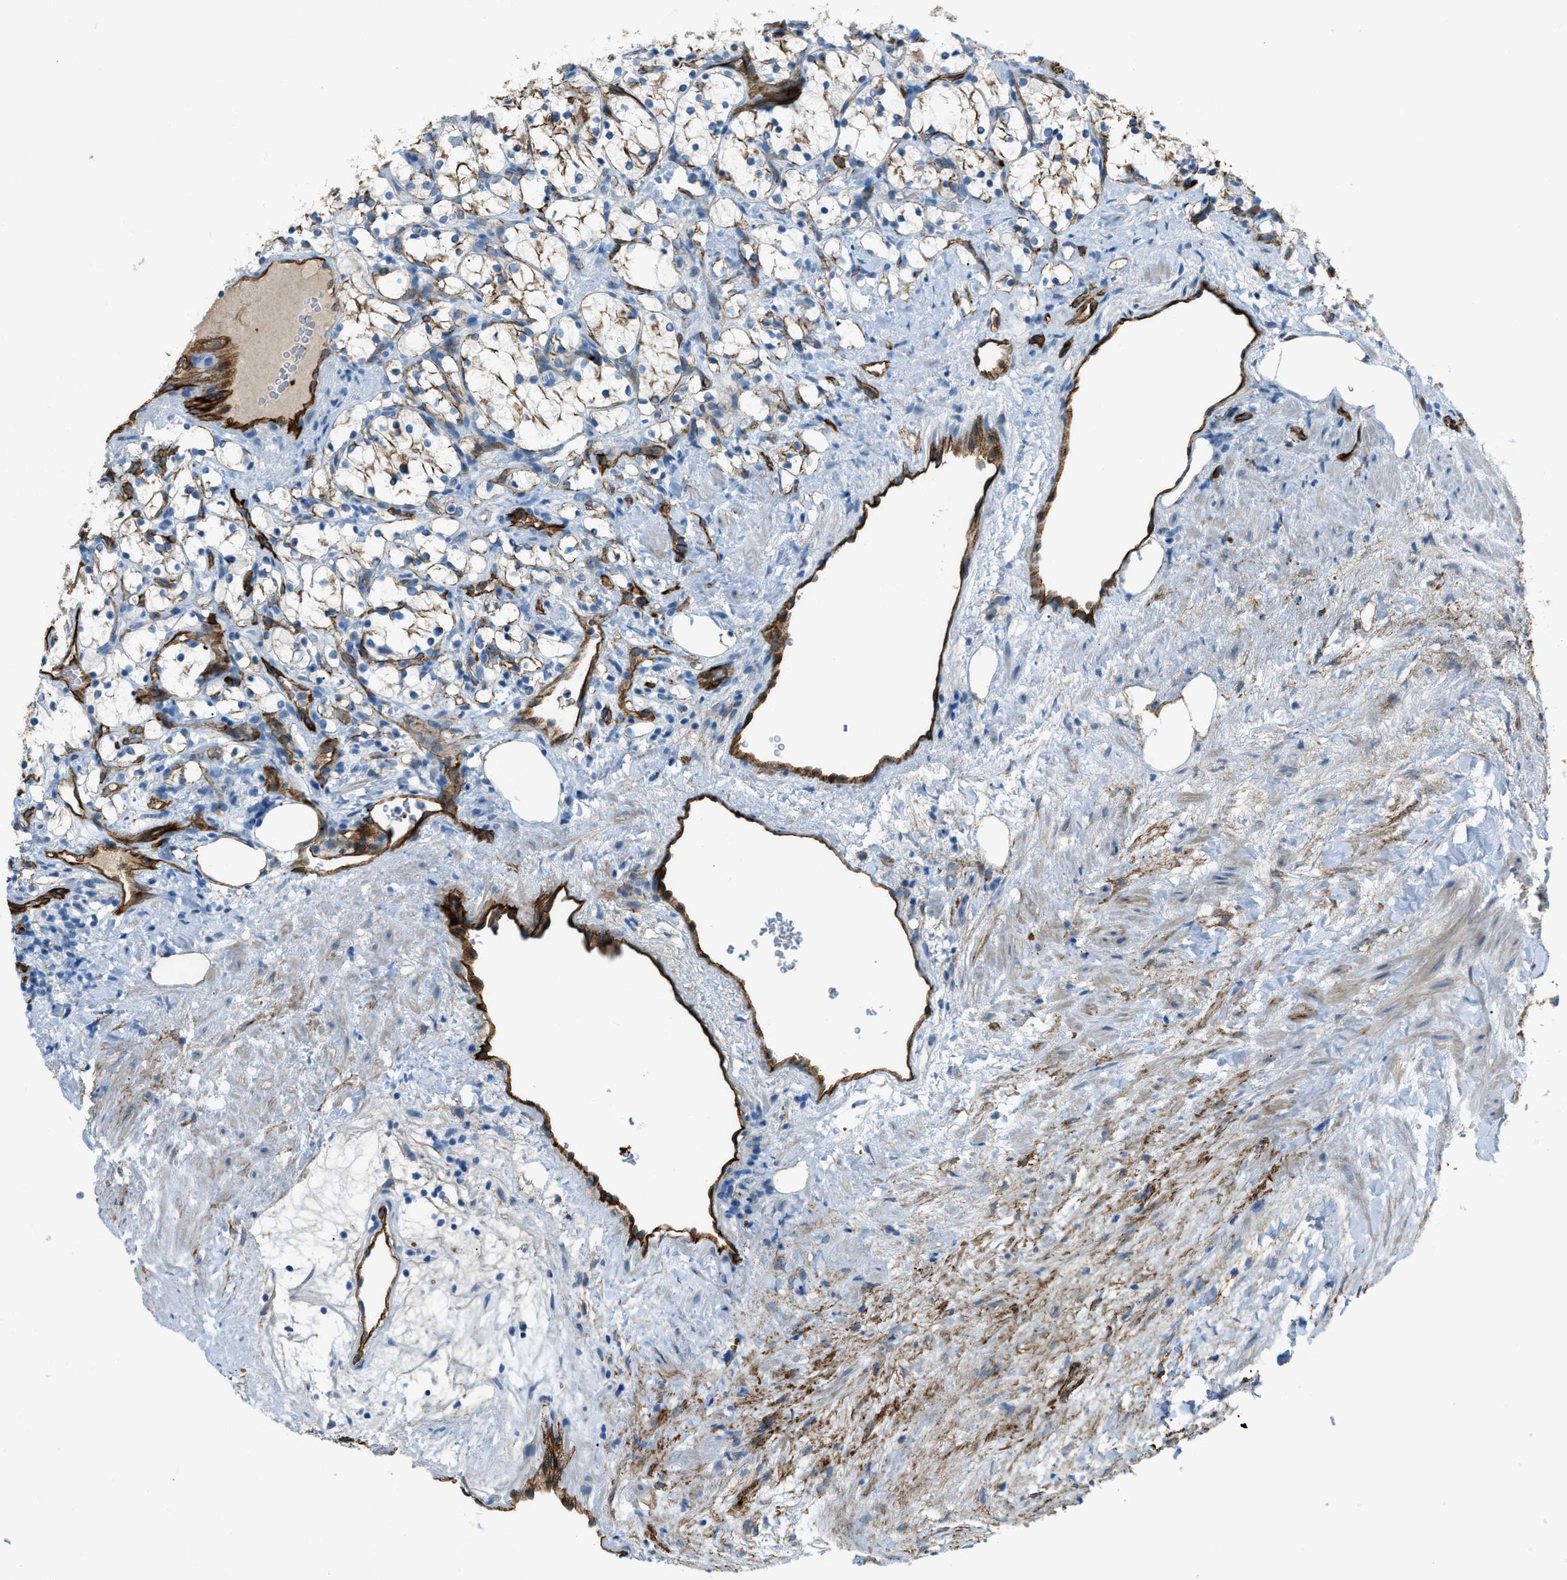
{"staining": {"intensity": "moderate", "quantity": "<25%", "location": "cytoplasmic/membranous"}, "tissue": "renal cancer", "cell_type": "Tumor cells", "image_type": "cancer", "snomed": [{"axis": "morphology", "description": "Adenocarcinoma, NOS"}, {"axis": "topography", "description": "Kidney"}], "caption": "A photomicrograph of human renal cancer stained for a protein reveals moderate cytoplasmic/membranous brown staining in tumor cells. Nuclei are stained in blue.", "gene": "SLC22A15", "patient": {"sex": "female", "age": 69}}